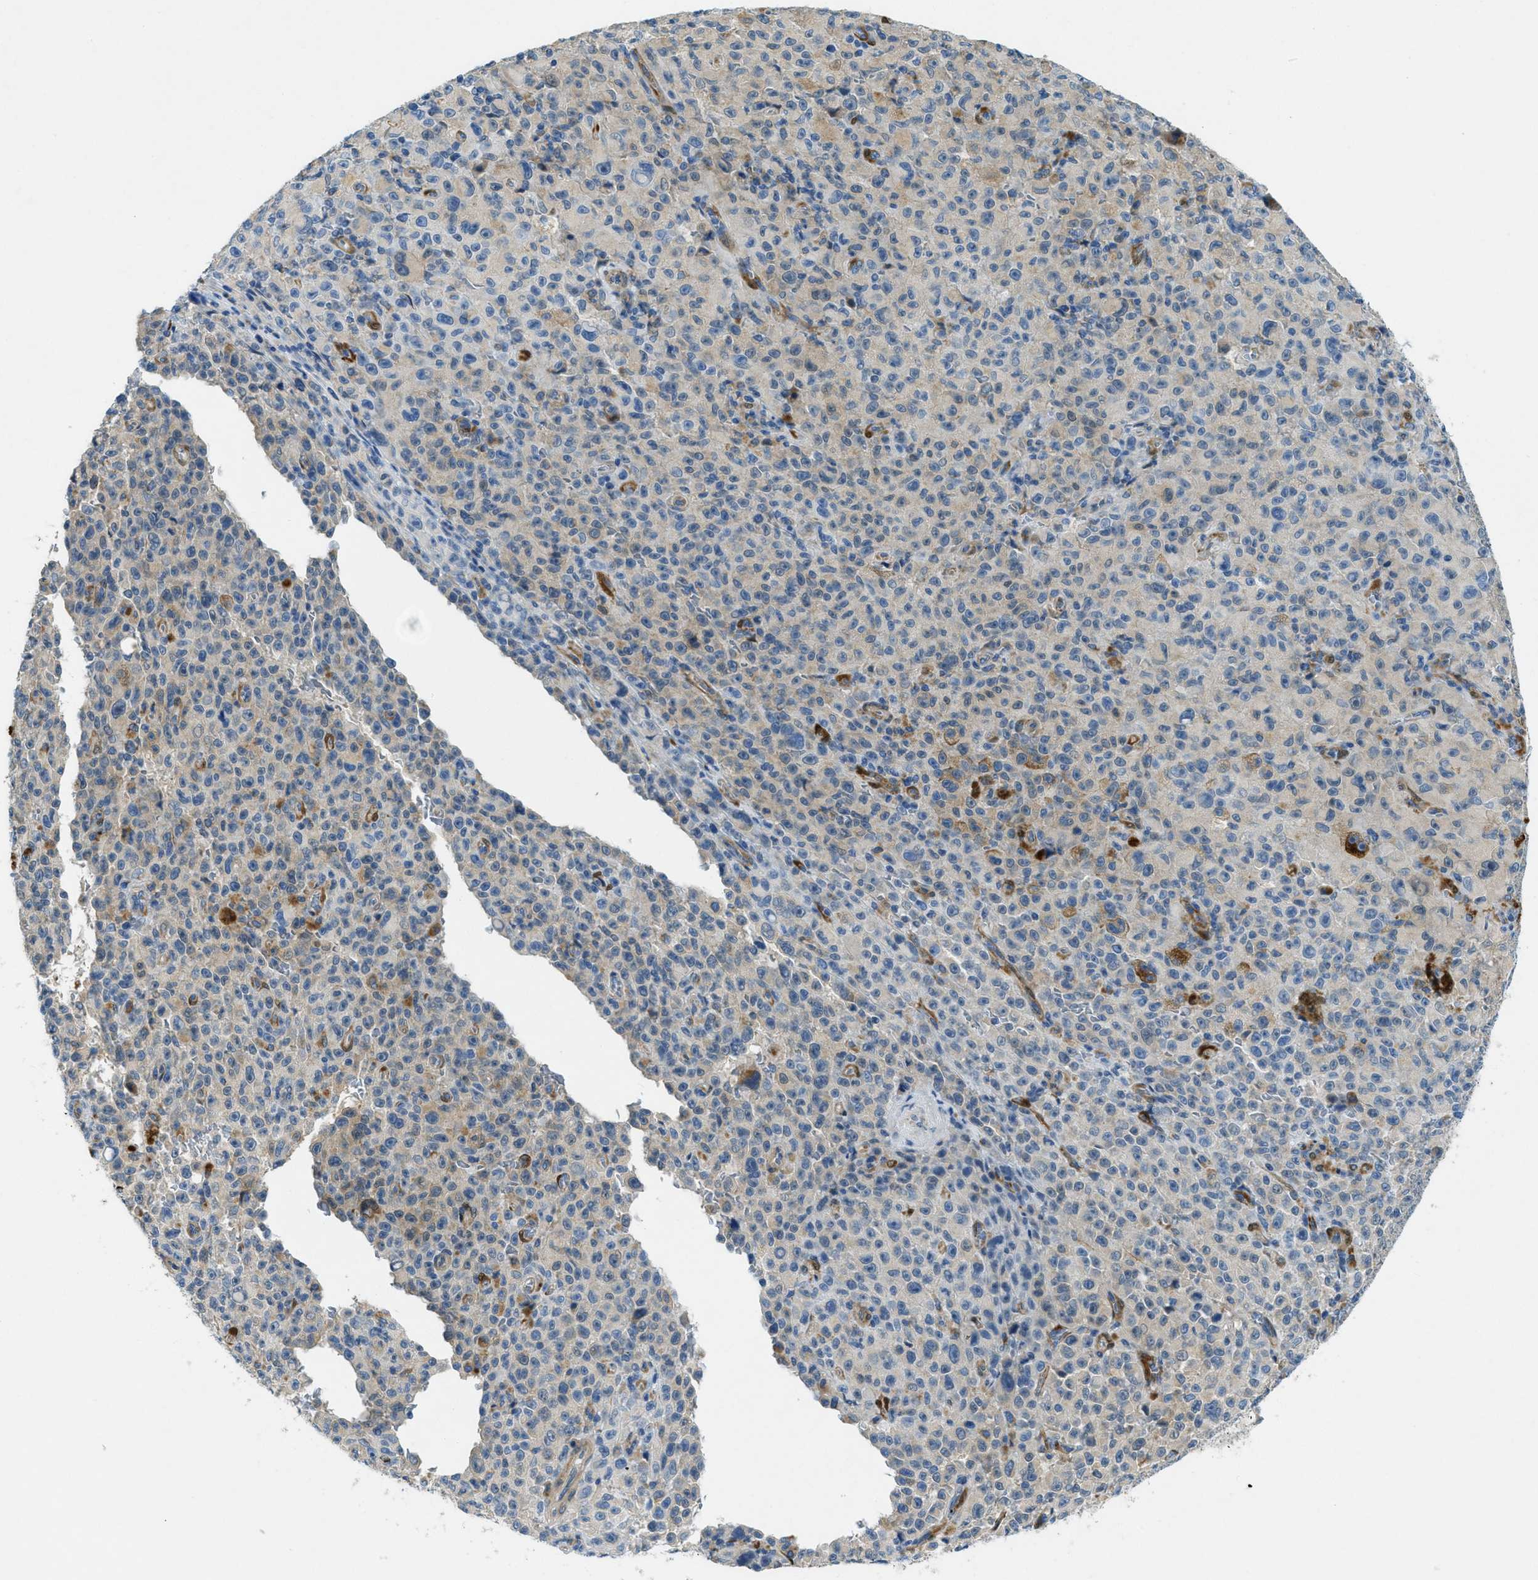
{"staining": {"intensity": "moderate", "quantity": "<25%", "location": "cytoplasmic/membranous"}, "tissue": "melanoma", "cell_type": "Tumor cells", "image_type": "cancer", "snomed": [{"axis": "morphology", "description": "Malignant melanoma, NOS"}, {"axis": "topography", "description": "Skin"}], "caption": "Protein positivity by IHC shows moderate cytoplasmic/membranous staining in approximately <25% of tumor cells in melanoma.", "gene": "CYGB", "patient": {"sex": "female", "age": 82}}